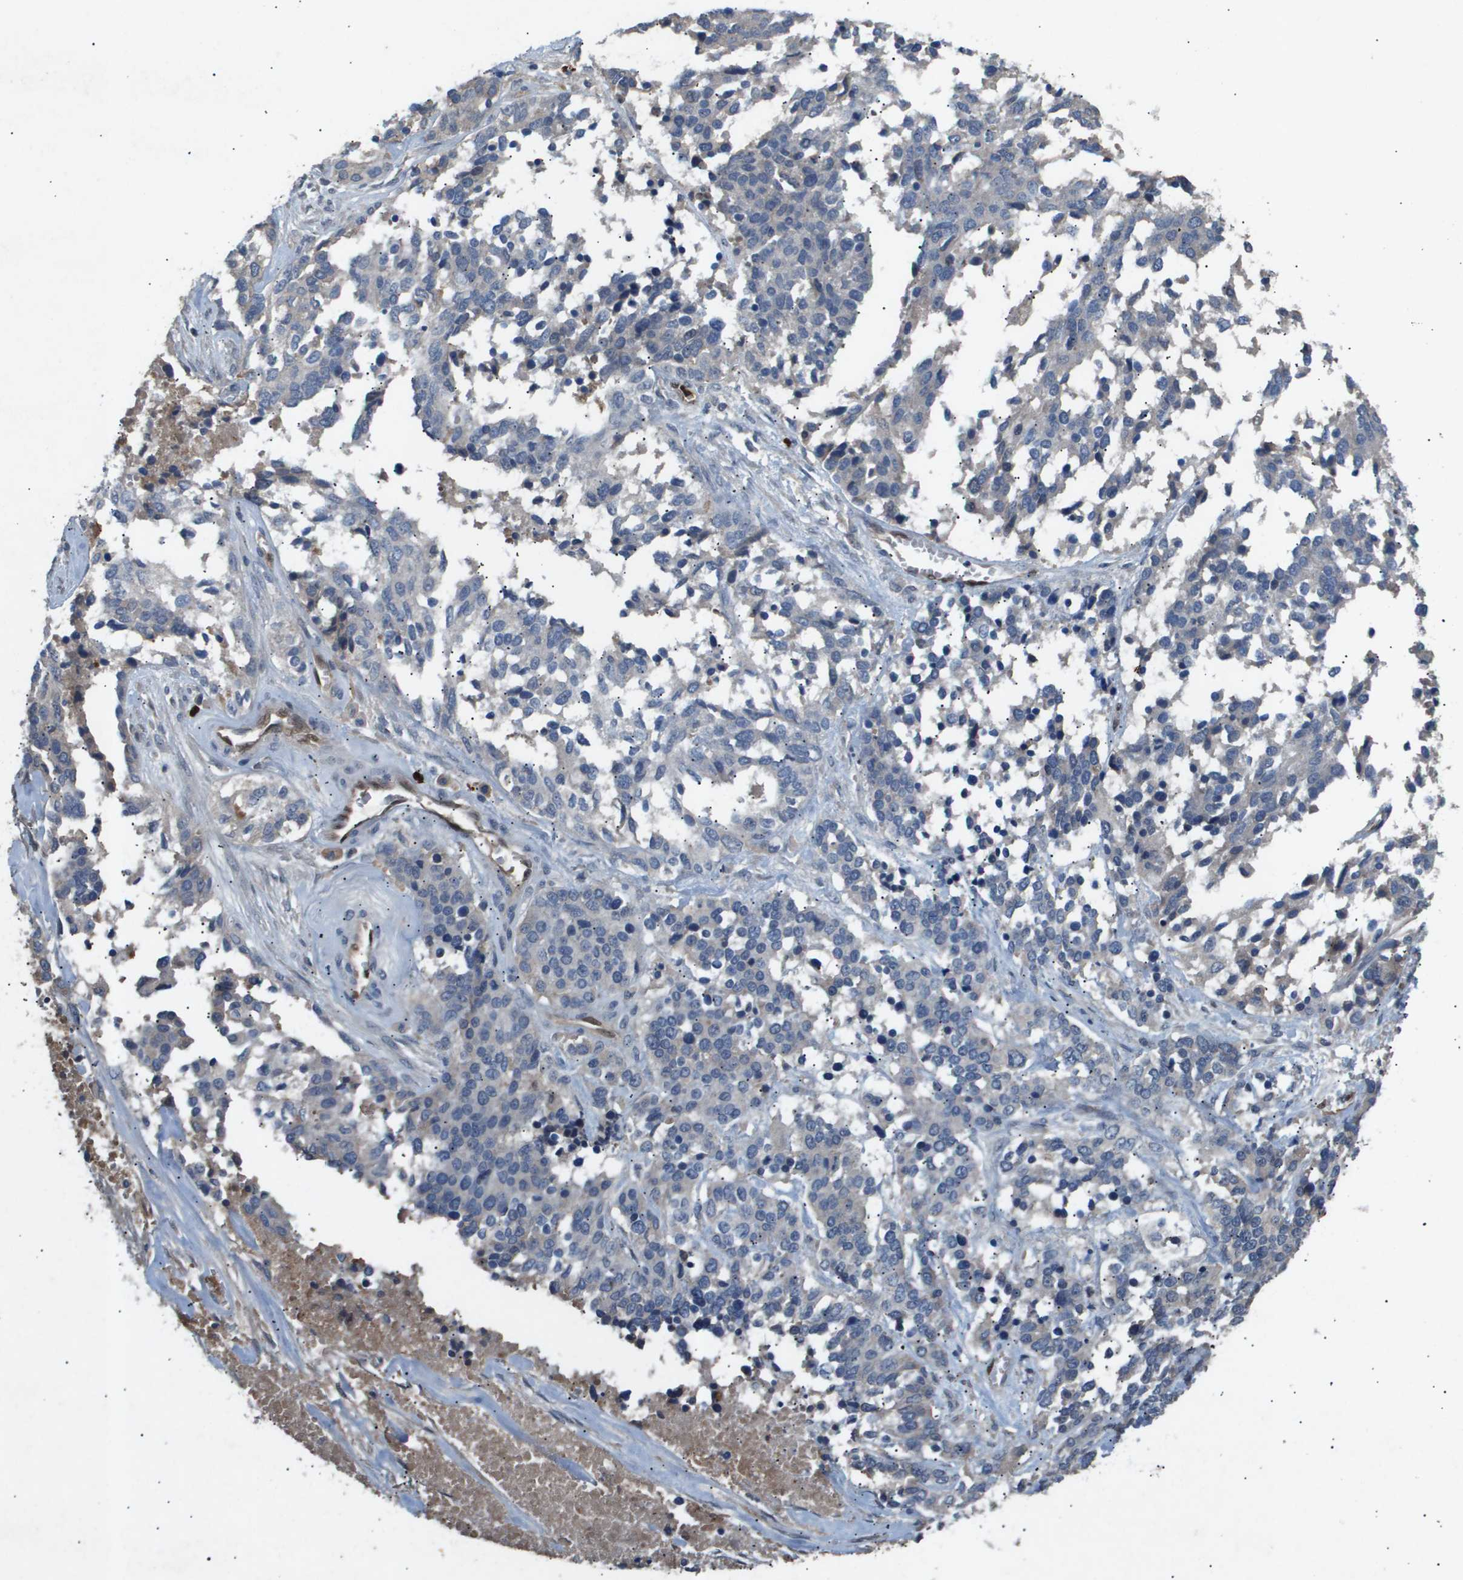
{"staining": {"intensity": "negative", "quantity": "none", "location": "none"}, "tissue": "ovarian cancer", "cell_type": "Tumor cells", "image_type": "cancer", "snomed": [{"axis": "morphology", "description": "Cystadenocarcinoma, serous, NOS"}, {"axis": "topography", "description": "Ovary"}], "caption": "A micrograph of human ovarian cancer (serous cystadenocarcinoma) is negative for staining in tumor cells.", "gene": "ERG", "patient": {"sex": "female", "age": 44}}